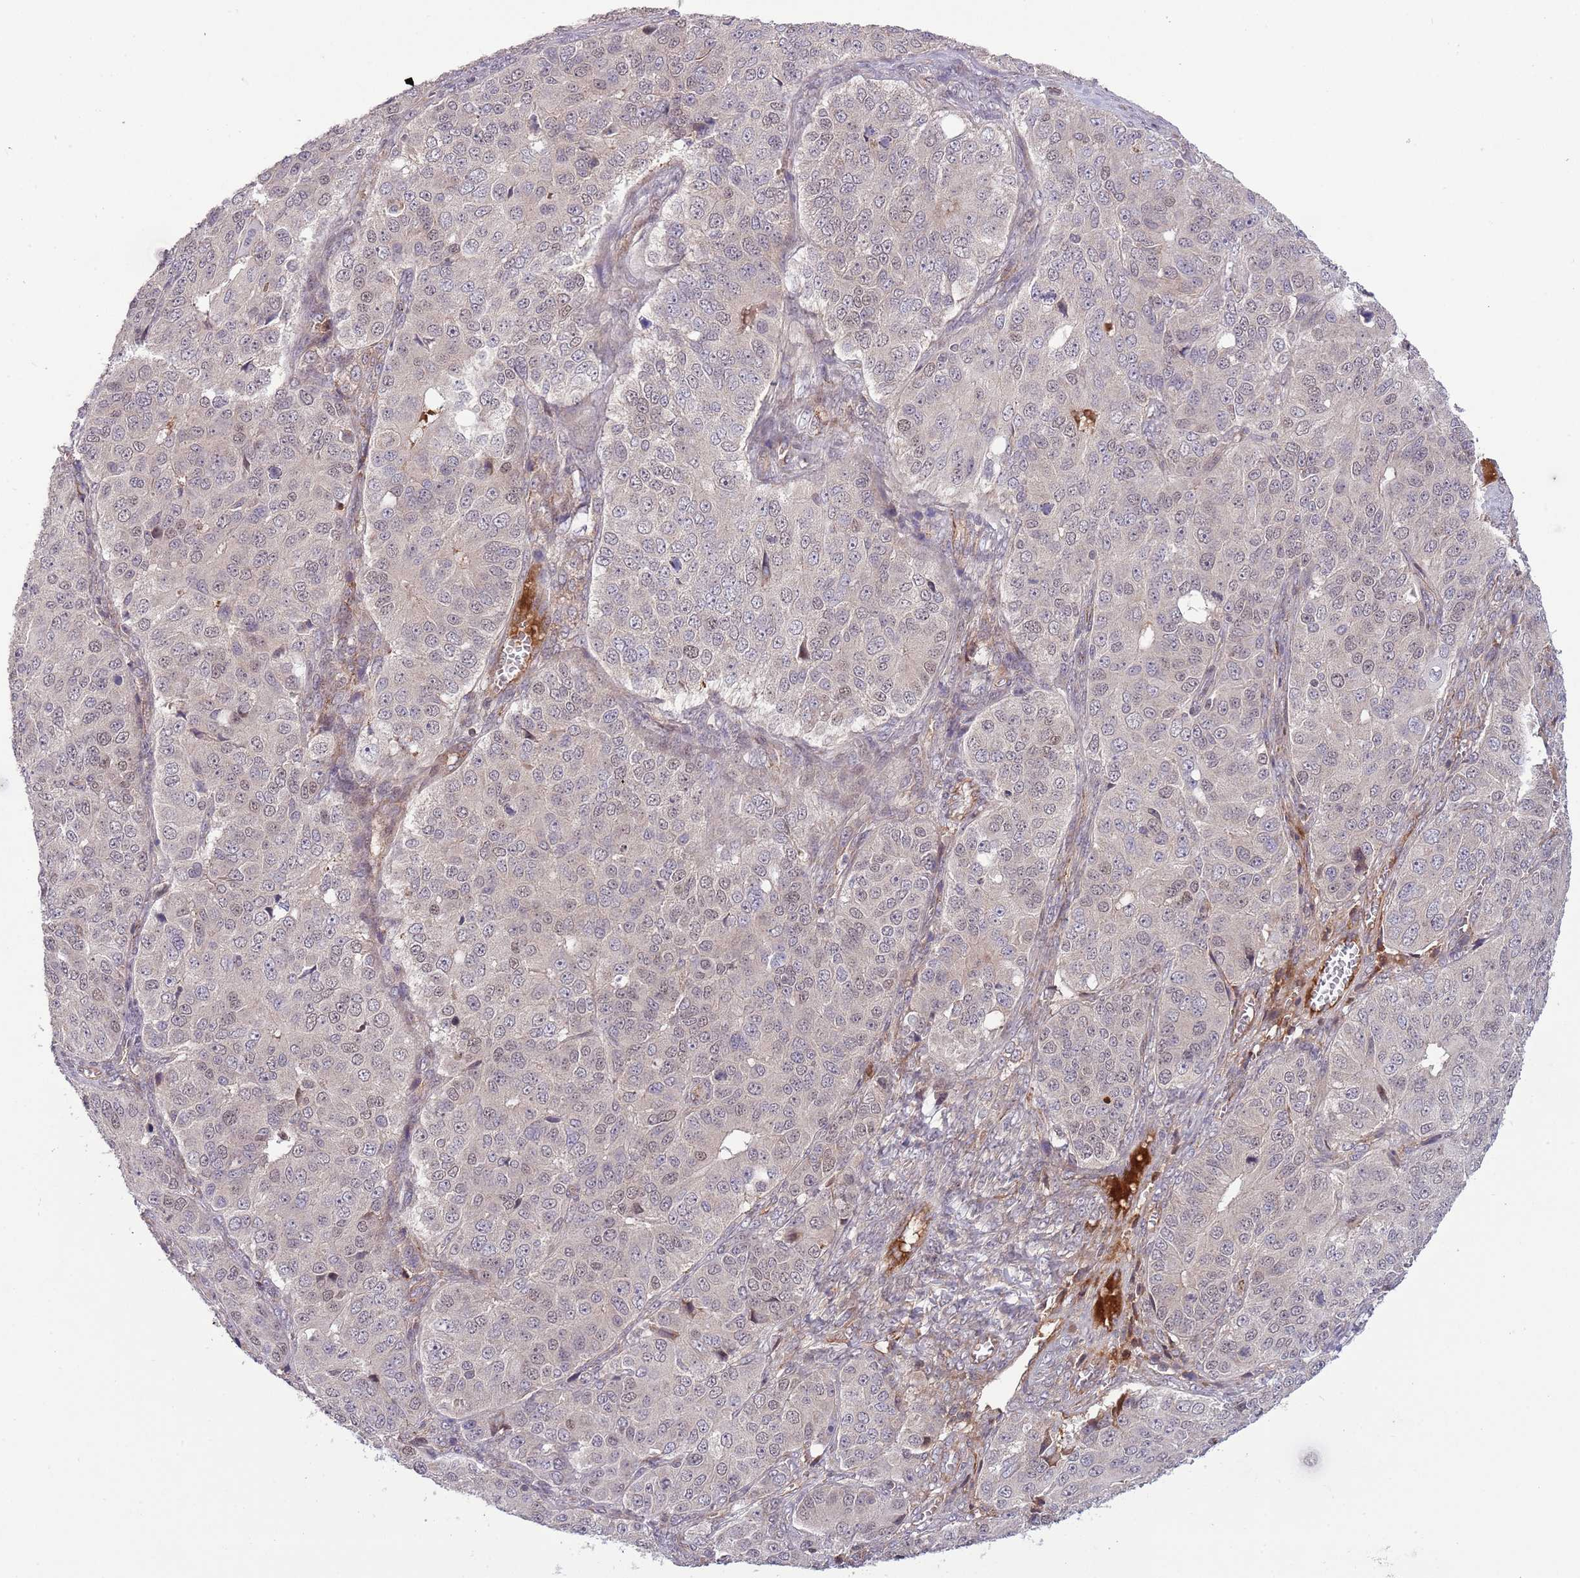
{"staining": {"intensity": "weak", "quantity": "<25%", "location": "nuclear"}, "tissue": "ovarian cancer", "cell_type": "Tumor cells", "image_type": "cancer", "snomed": [{"axis": "morphology", "description": "Carcinoma, endometroid"}, {"axis": "topography", "description": "Ovary"}], "caption": "High power microscopy image of an IHC photomicrograph of ovarian cancer (endometroid carcinoma), revealing no significant positivity in tumor cells.", "gene": "DPP10", "patient": {"sex": "female", "age": 51}}